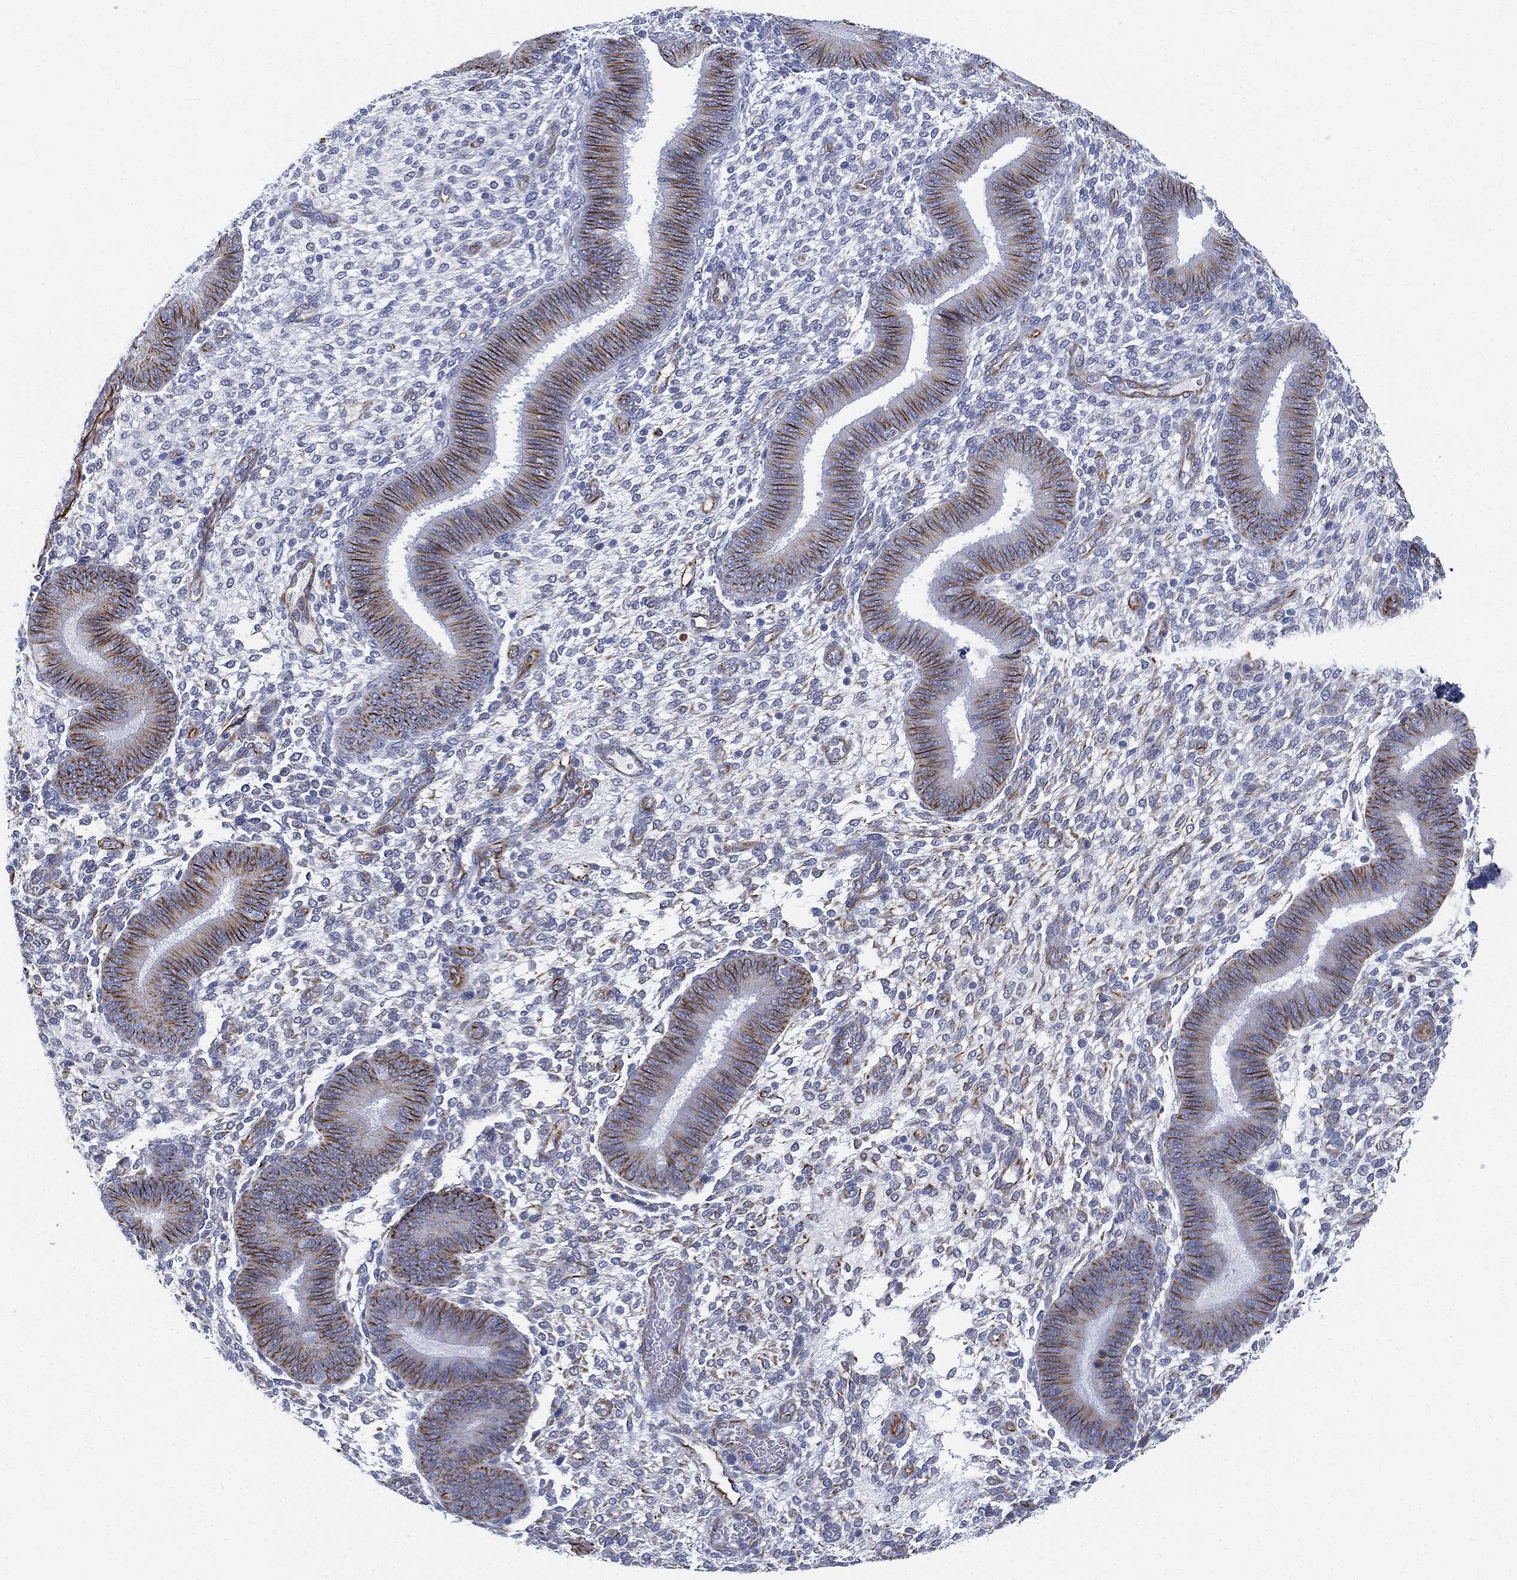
{"staining": {"intensity": "weak", "quantity": "<25%", "location": "cytoplasmic/membranous"}, "tissue": "endometrium", "cell_type": "Cells in endometrial stroma", "image_type": "normal", "snomed": [{"axis": "morphology", "description": "Normal tissue, NOS"}, {"axis": "topography", "description": "Endometrium"}], "caption": "Protein analysis of unremarkable endometrium exhibits no significant positivity in cells in endometrial stroma.", "gene": "PSKH2", "patient": {"sex": "female", "age": 39}}